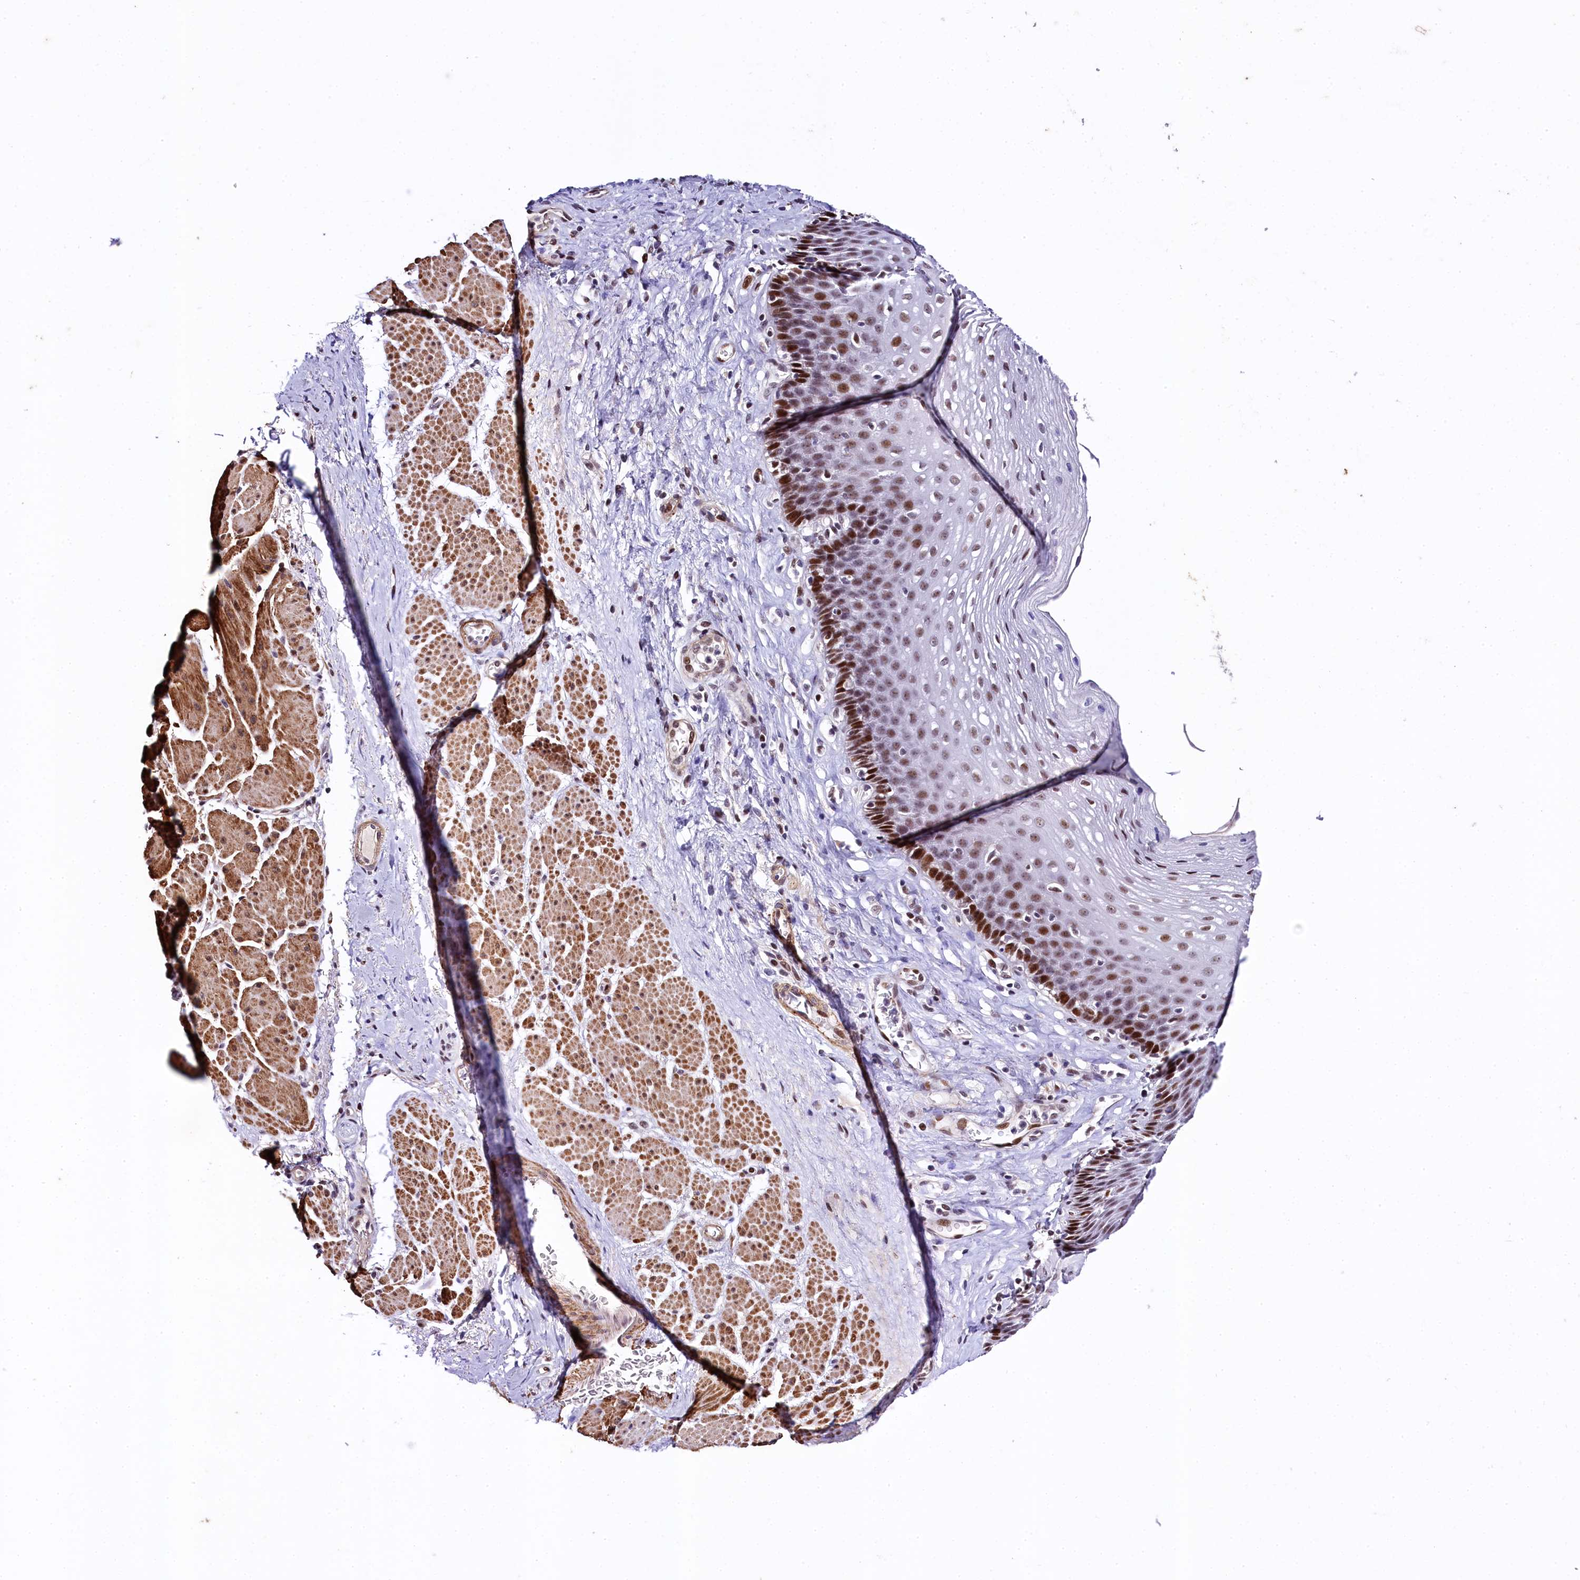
{"staining": {"intensity": "moderate", "quantity": "25%-75%", "location": "nuclear"}, "tissue": "esophagus", "cell_type": "Squamous epithelial cells", "image_type": "normal", "snomed": [{"axis": "morphology", "description": "Normal tissue, NOS"}, {"axis": "topography", "description": "Esophagus"}], "caption": "Squamous epithelial cells demonstrate medium levels of moderate nuclear expression in about 25%-75% of cells in unremarkable esophagus.", "gene": "SAMD10", "patient": {"sex": "female", "age": 66}}